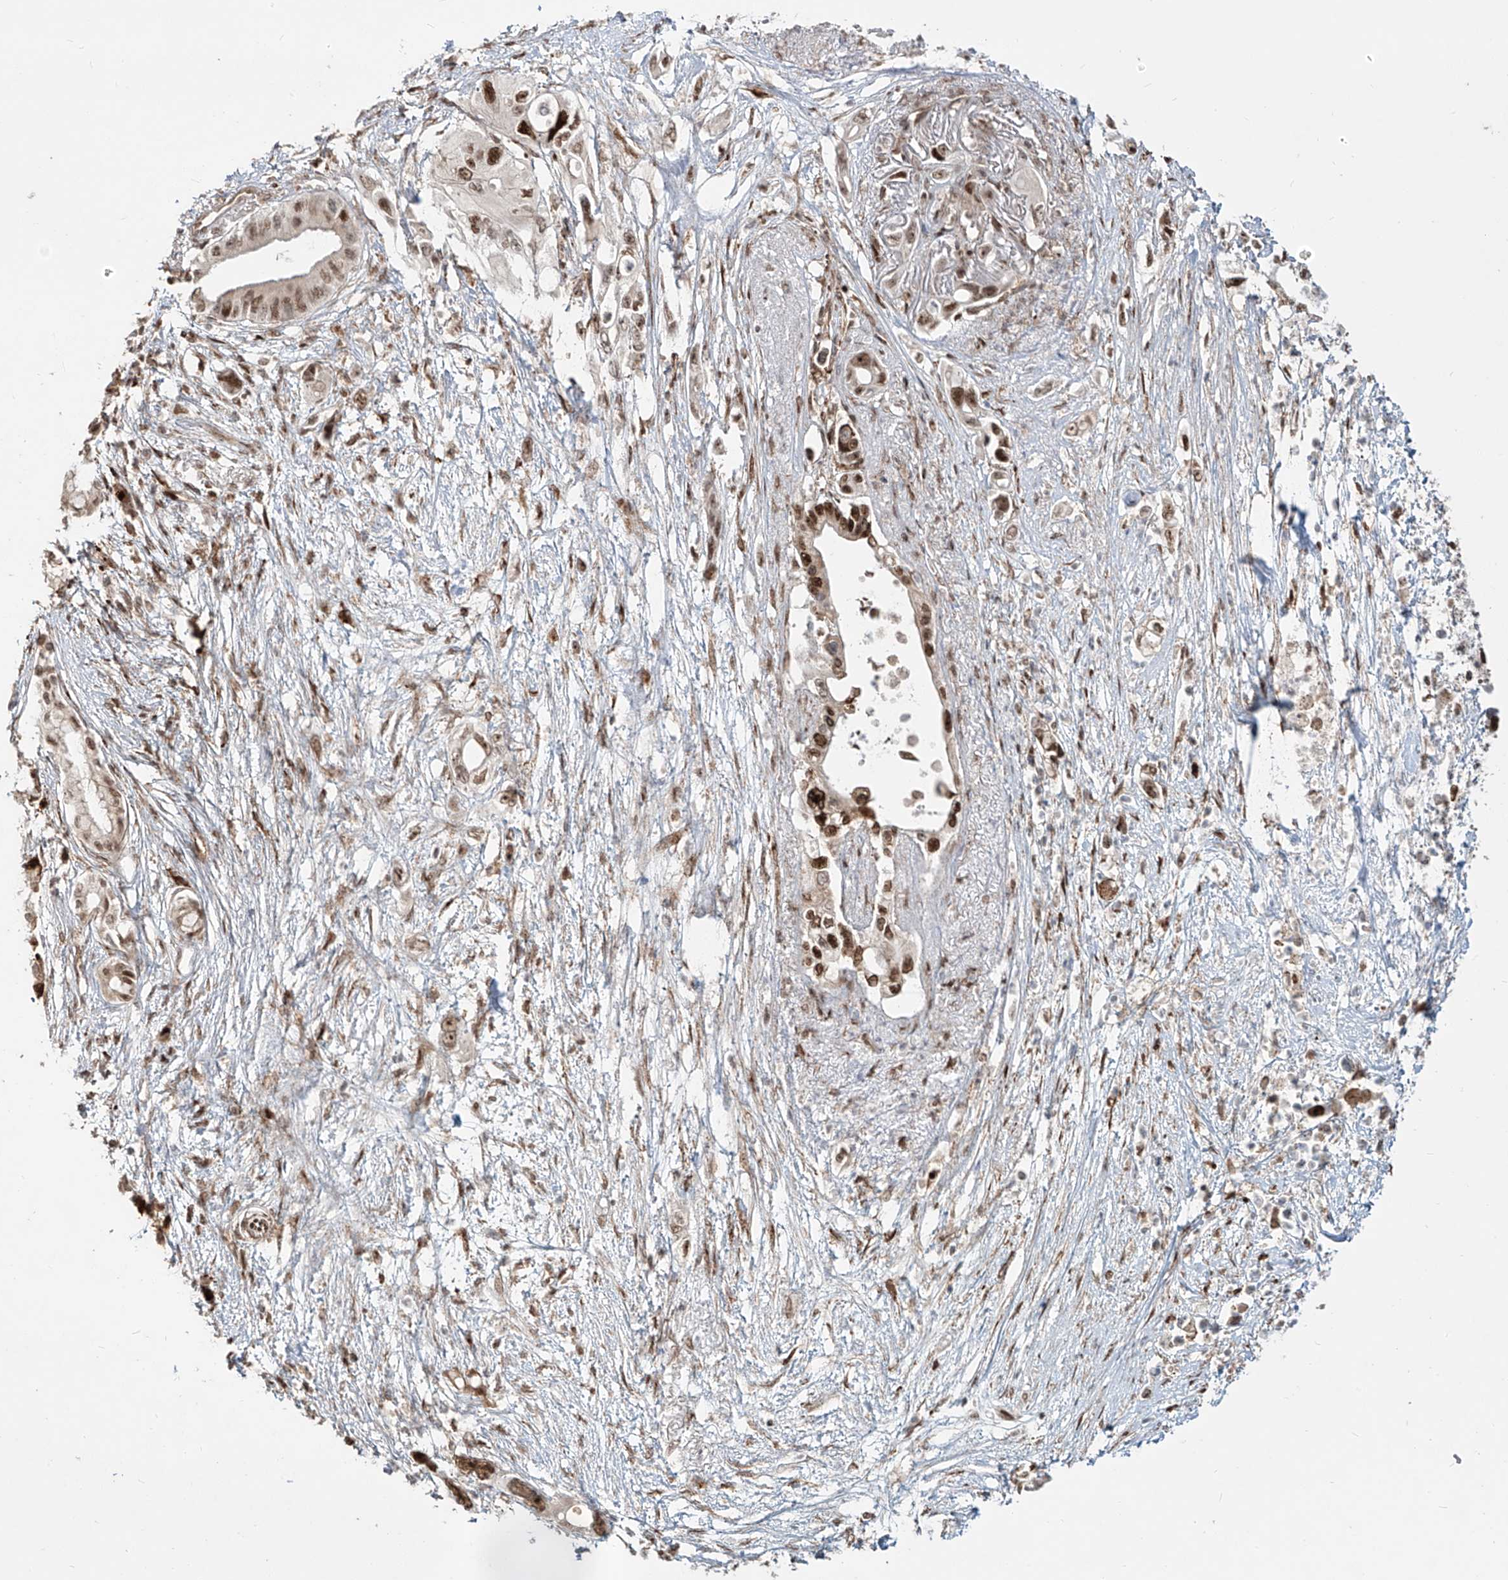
{"staining": {"intensity": "moderate", "quantity": ">75%", "location": "nuclear"}, "tissue": "pancreatic cancer", "cell_type": "Tumor cells", "image_type": "cancer", "snomed": [{"axis": "morphology", "description": "Adenocarcinoma, NOS"}, {"axis": "topography", "description": "Pancreas"}], "caption": "IHC histopathology image of neoplastic tissue: pancreatic cancer (adenocarcinoma) stained using IHC exhibits medium levels of moderate protein expression localized specifically in the nuclear of tumor cells, appearing as a nuclear brown color.", "gene": "ZNF710", "patient": {"sex": "male", "age": 66}}